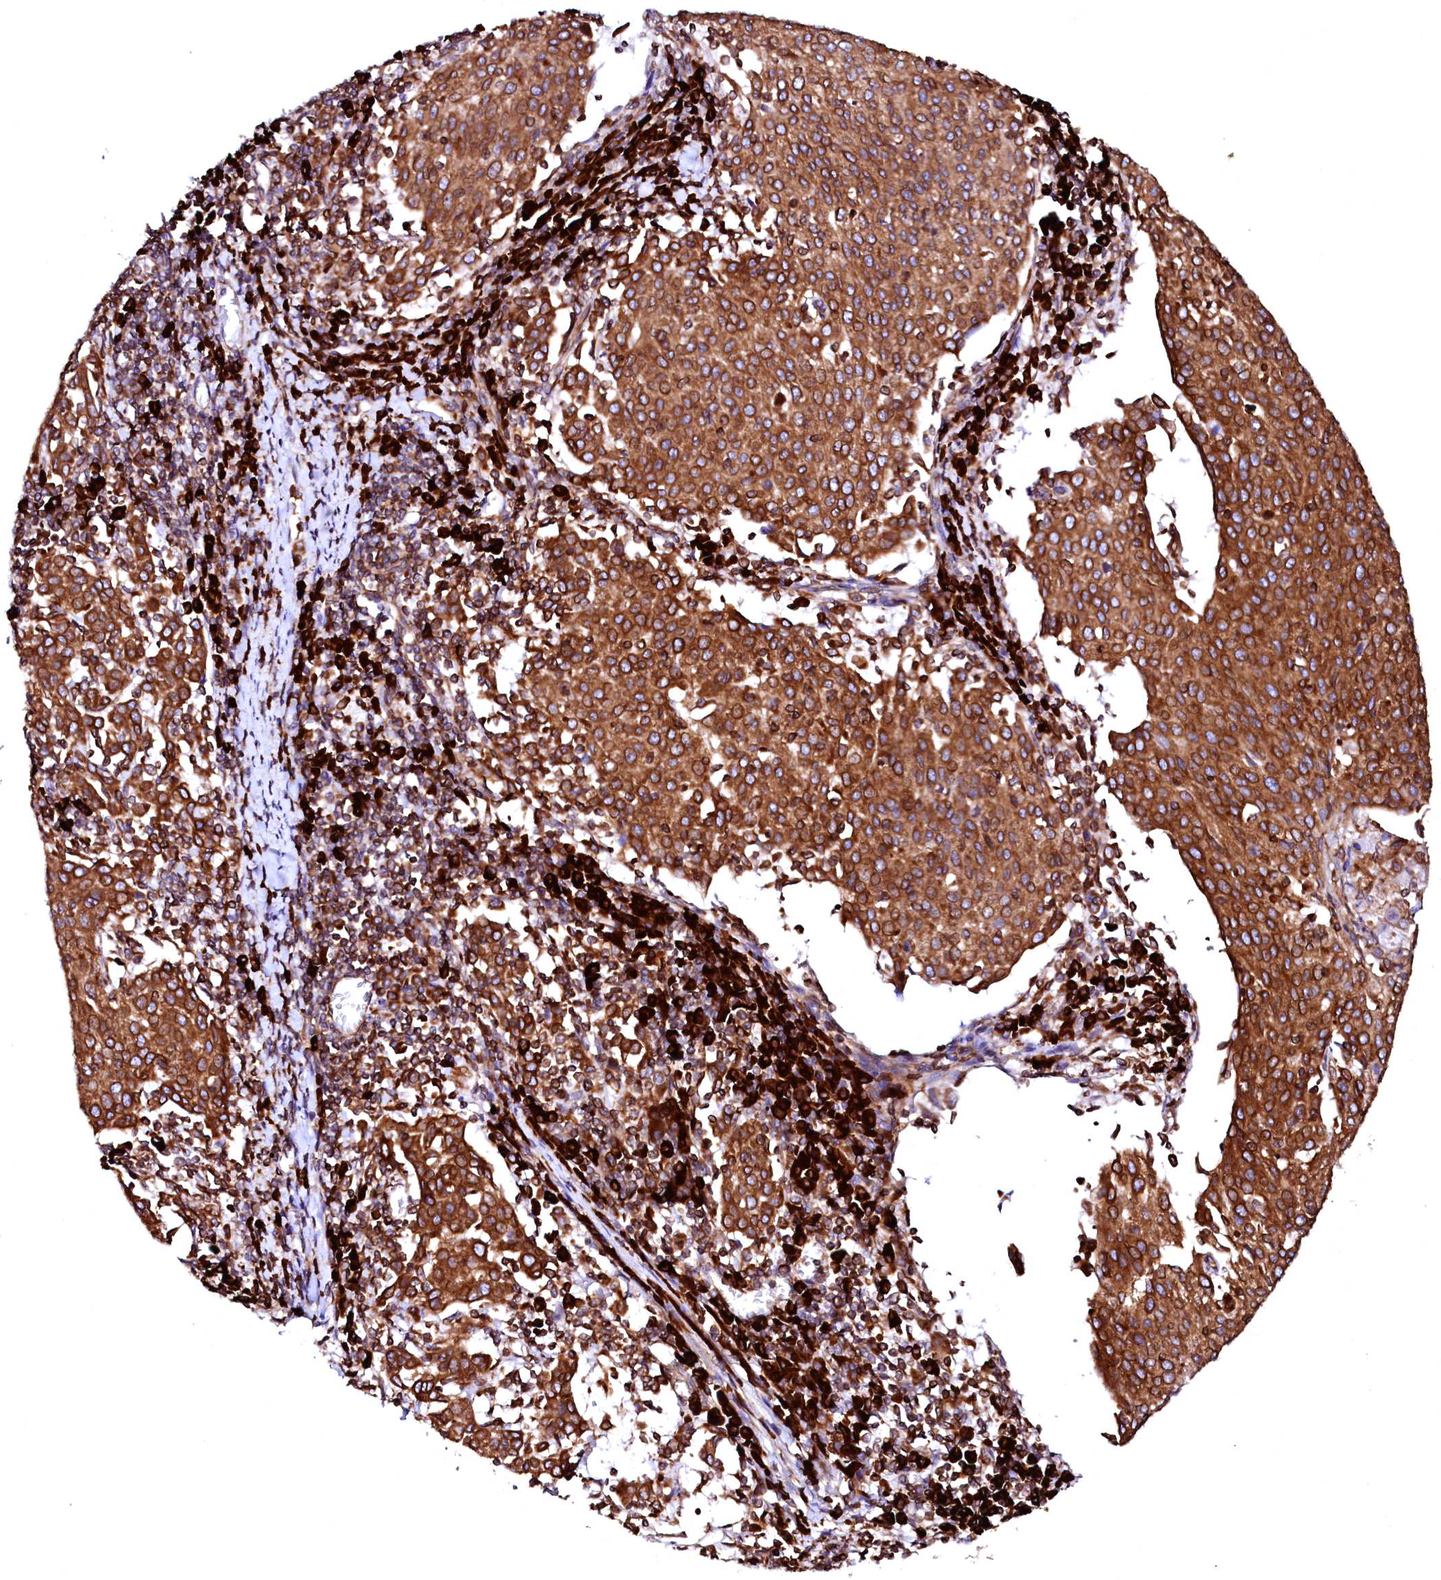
{"staining": {"intensity": "strong", "quantity": ">75%", "location": "cytoplasmic/membranous"}, "tissue": "cervical cancer", "cell_type": "Tumor cells", "image_type": "cancer", "snomed": [{"axis": "morphology", "description": "Squamous cell carcinoma, NOS"}, {"axis": "topography", "description": "Cervix"}], "caption": "Squamous cell carcinoma (cervical) stained for a protein (brown) shows strong cytoplasmic/membranous positive expression in about >75% of tumor cells.", "gene": "DERL1", "patient": {"sex": "female", "age": 46}}